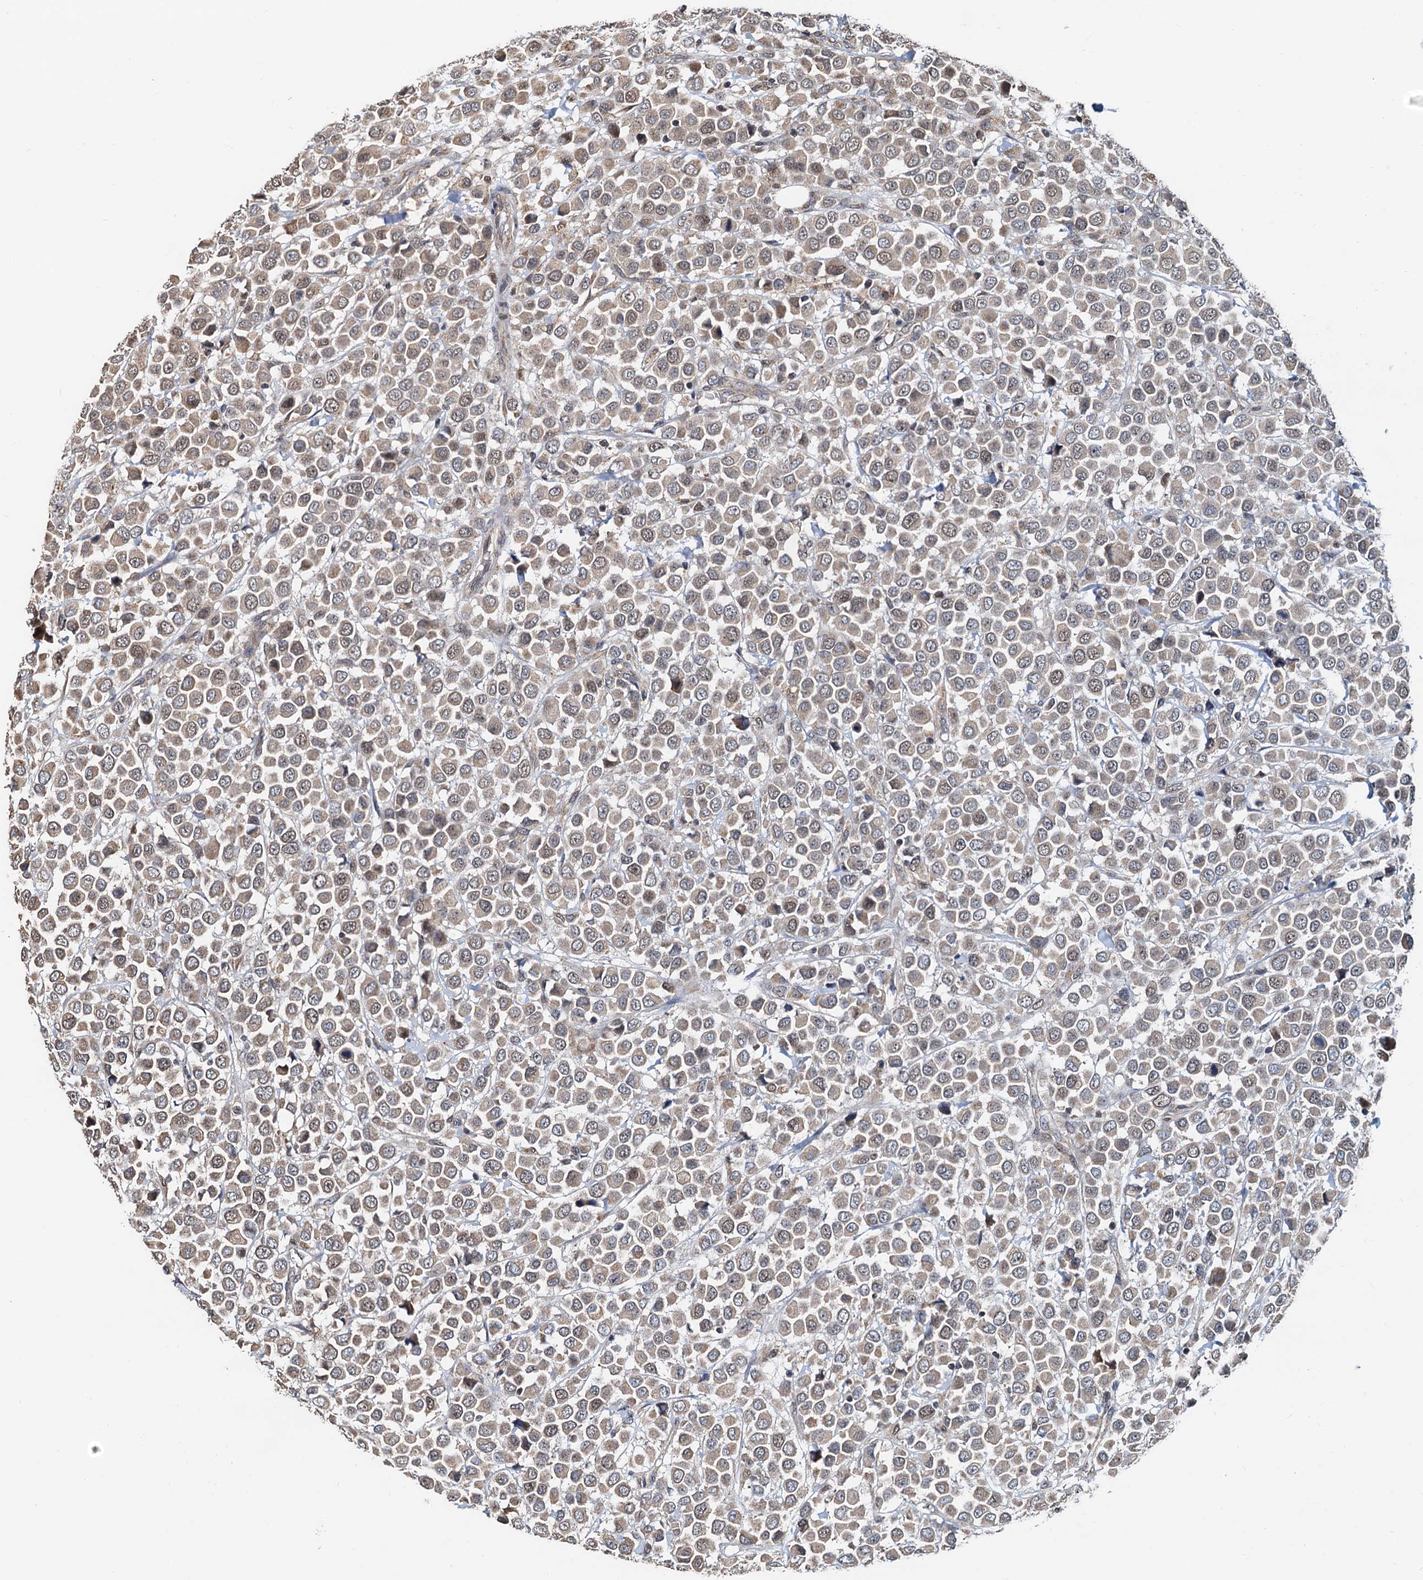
{"staining": {"intensity": "weak", "quantity": "25%-75%", "location": "cytoplasmic/membranous,nuclear"}, "tissue": "breast cancer", "cell_type": "Tumor cells", "image_type": "cancer", "snomed": [{"axis": "morphology", "description": "Duct carcinoma"}, {"axis": "topography", "description": "Breast"}], "caption": "Immunohistochemistry (IHC) image of breast cancer (invasive ductal carcinoma) stained for a protein (brown), which demonstrates low levels of weak cytoplasmic/membranous and nuclear staining in approximately 25%-75% of tumor cells.", "gene": "MCMBP", "patient": {"sex": "female", "age": 61}}